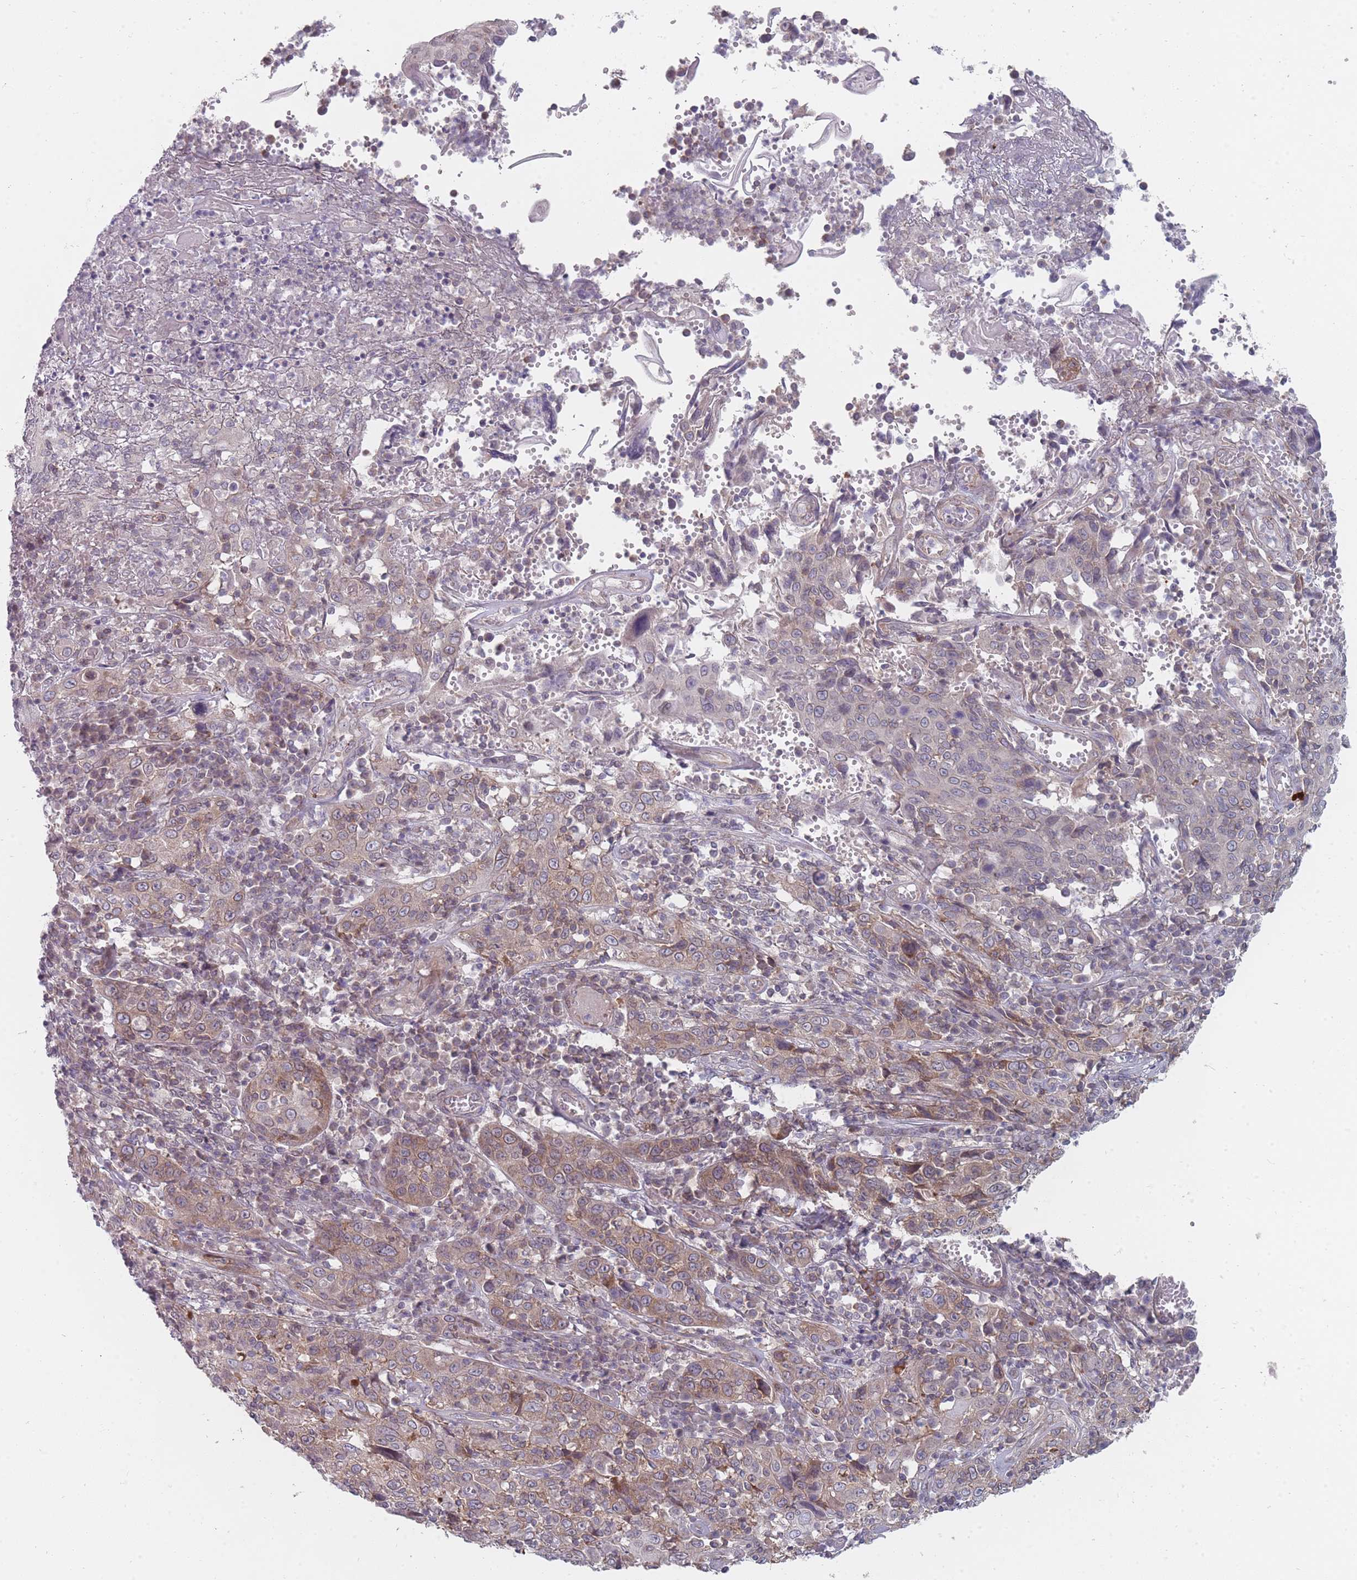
{"staining": {"intensity": "moderate", "quantity": ">75%", "location": "cytoplasmic/membranous"}, "tissue": "cervical cancer", "cell_type": "Tumor cells", "image_type": "cancer", "snomed": [{"axis": "morphology", "description": "Squamous cell carcinoma, NOS"}, {"axis": "topography", "description": "Cervix"}], "caption": "Human cervical cancer stained with a brown dye reveals moderate cytoplasmic/membranous positive staining in about >75% of tumor cells.", "gene": "PCDH12", "patient": {"sex": "female", "age": 46}}